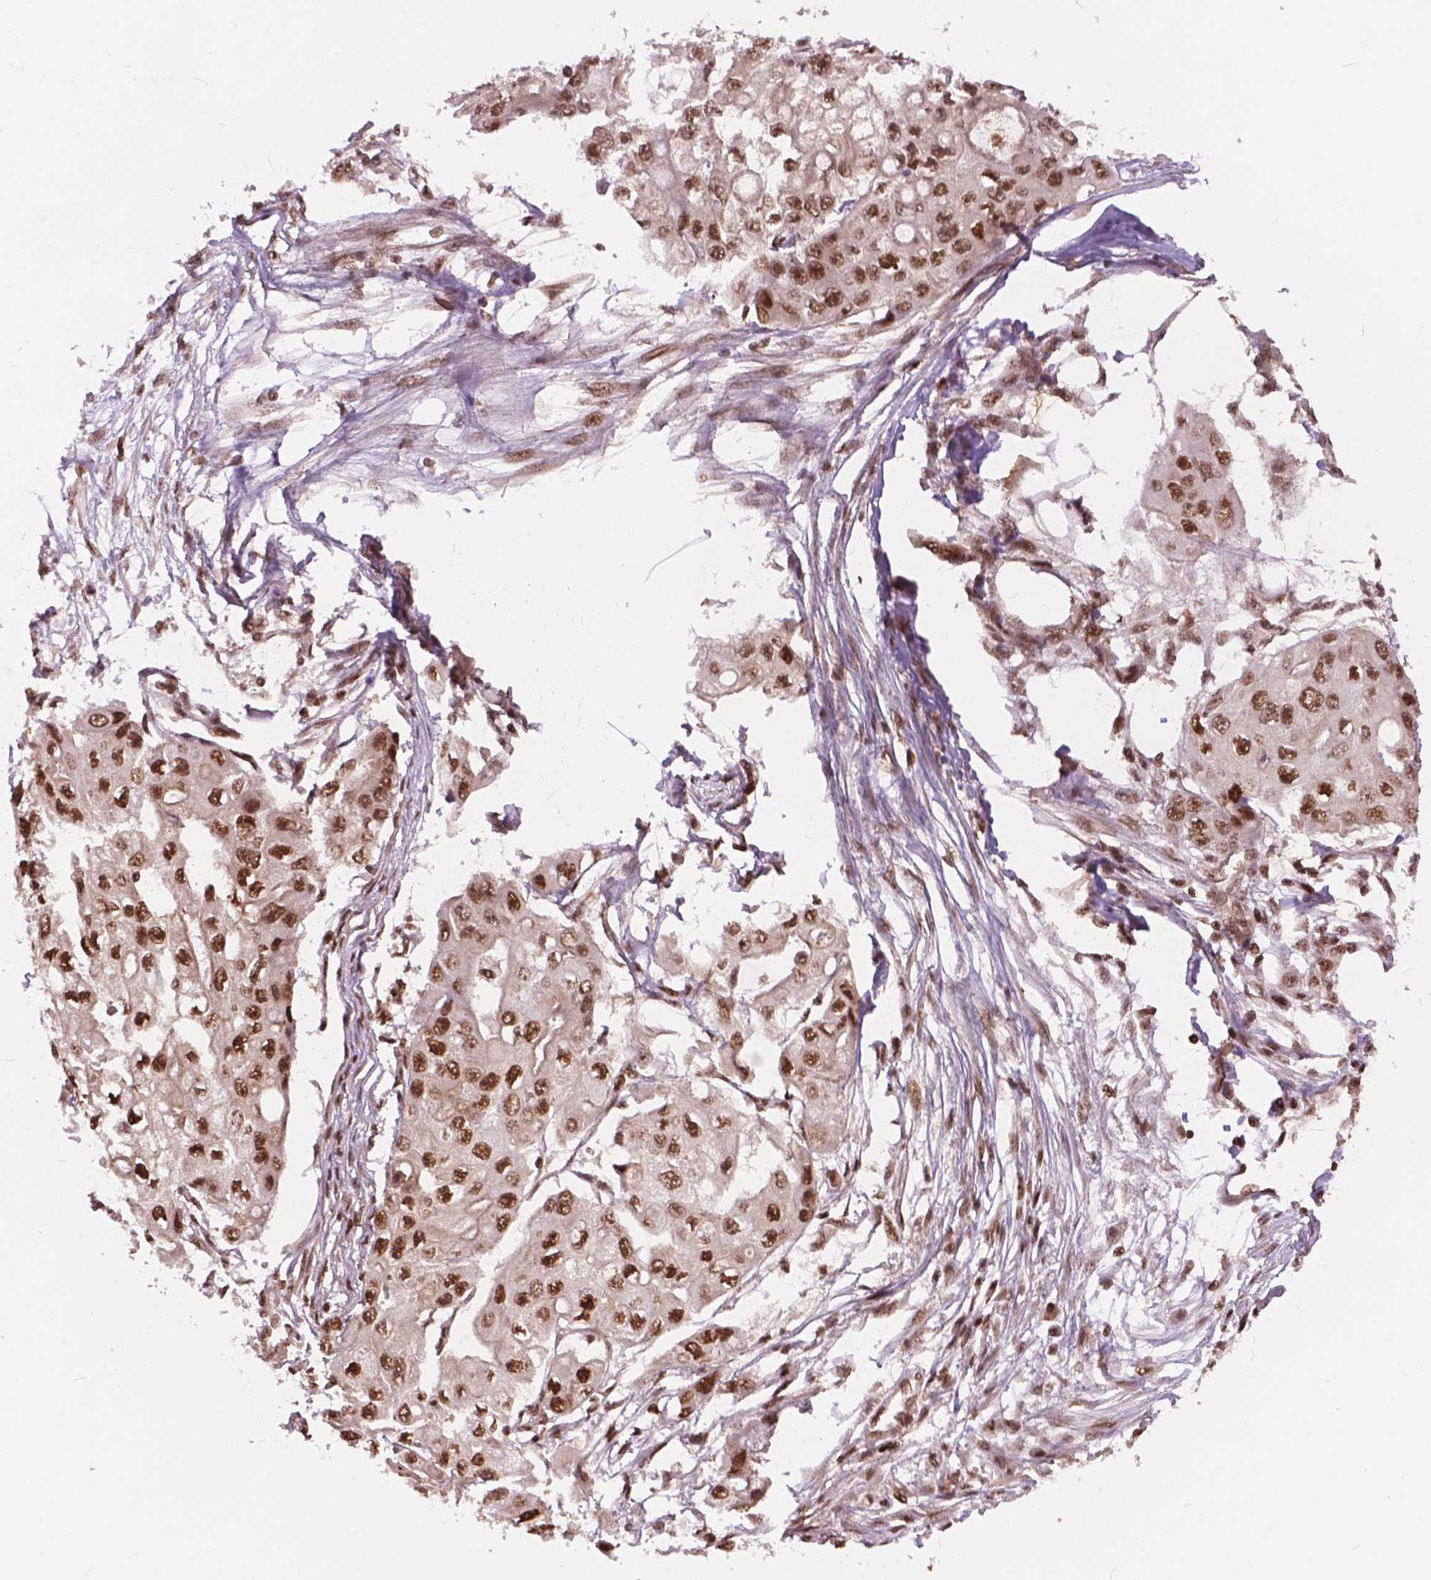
{"staining": {"intensity": "moderate", "quantity": ">75%", "location": "nuclear"}, "tissue": "ovarian cancer", "cell_type": "Tumor cells", "image_type": "cancer", "snomed": [{"axis": "morphology", "description": "Cystadenocarcinoma, serous, NOS"}, {"axis": "topography", "description": "Ovary"}], "caption": "High-magnification brightfield microscopy of ovarian serous cystadenocarcinoma stained with DAB (3,3'-diaminobenzidine) (brown) and counterstained with hematoxylin (blue). tumor cells exhibit moderate nuclear positivity is seen in about>75% of cells.", "gene": "ANP32B", "patient": {"sex": "female", "age": 56}}